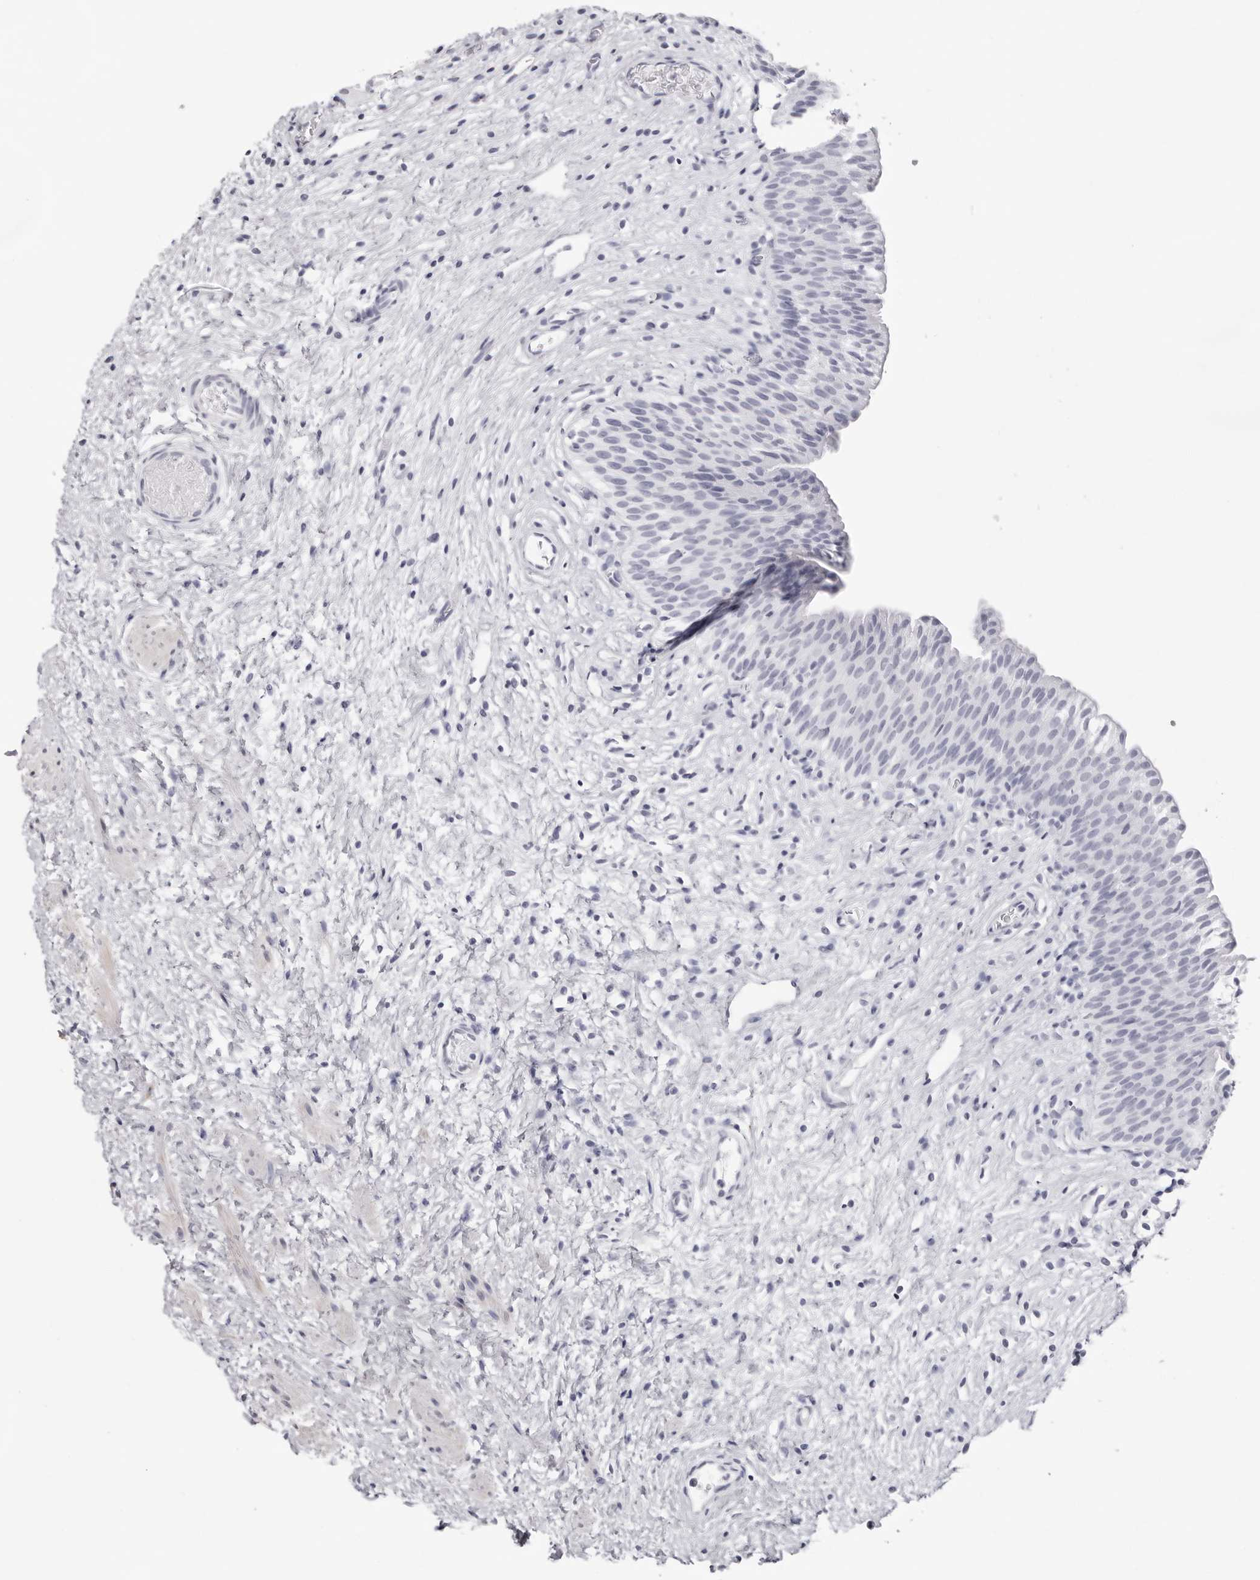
{"staining": {"intensity": "negative", "quantity": "none", "location": "none"}, "tissue": "urinary bladder", "cell_type": "Urothelial cells", "image_type": "normal", "snomed": [{"axis": "morphology", "description": "Normal tissue, NOS"}, {"axis": "topography", "description": "Urinary bladder"}], "caption": "Immunohistochemical staining of unremarkable urinary bladder reveals no significant expression in urothelial cells. (Immunohistochemistry, brightfield microscopy, high magnification).", "gene": "INSL3", "patient": {"sex": "male", "age": 1}}